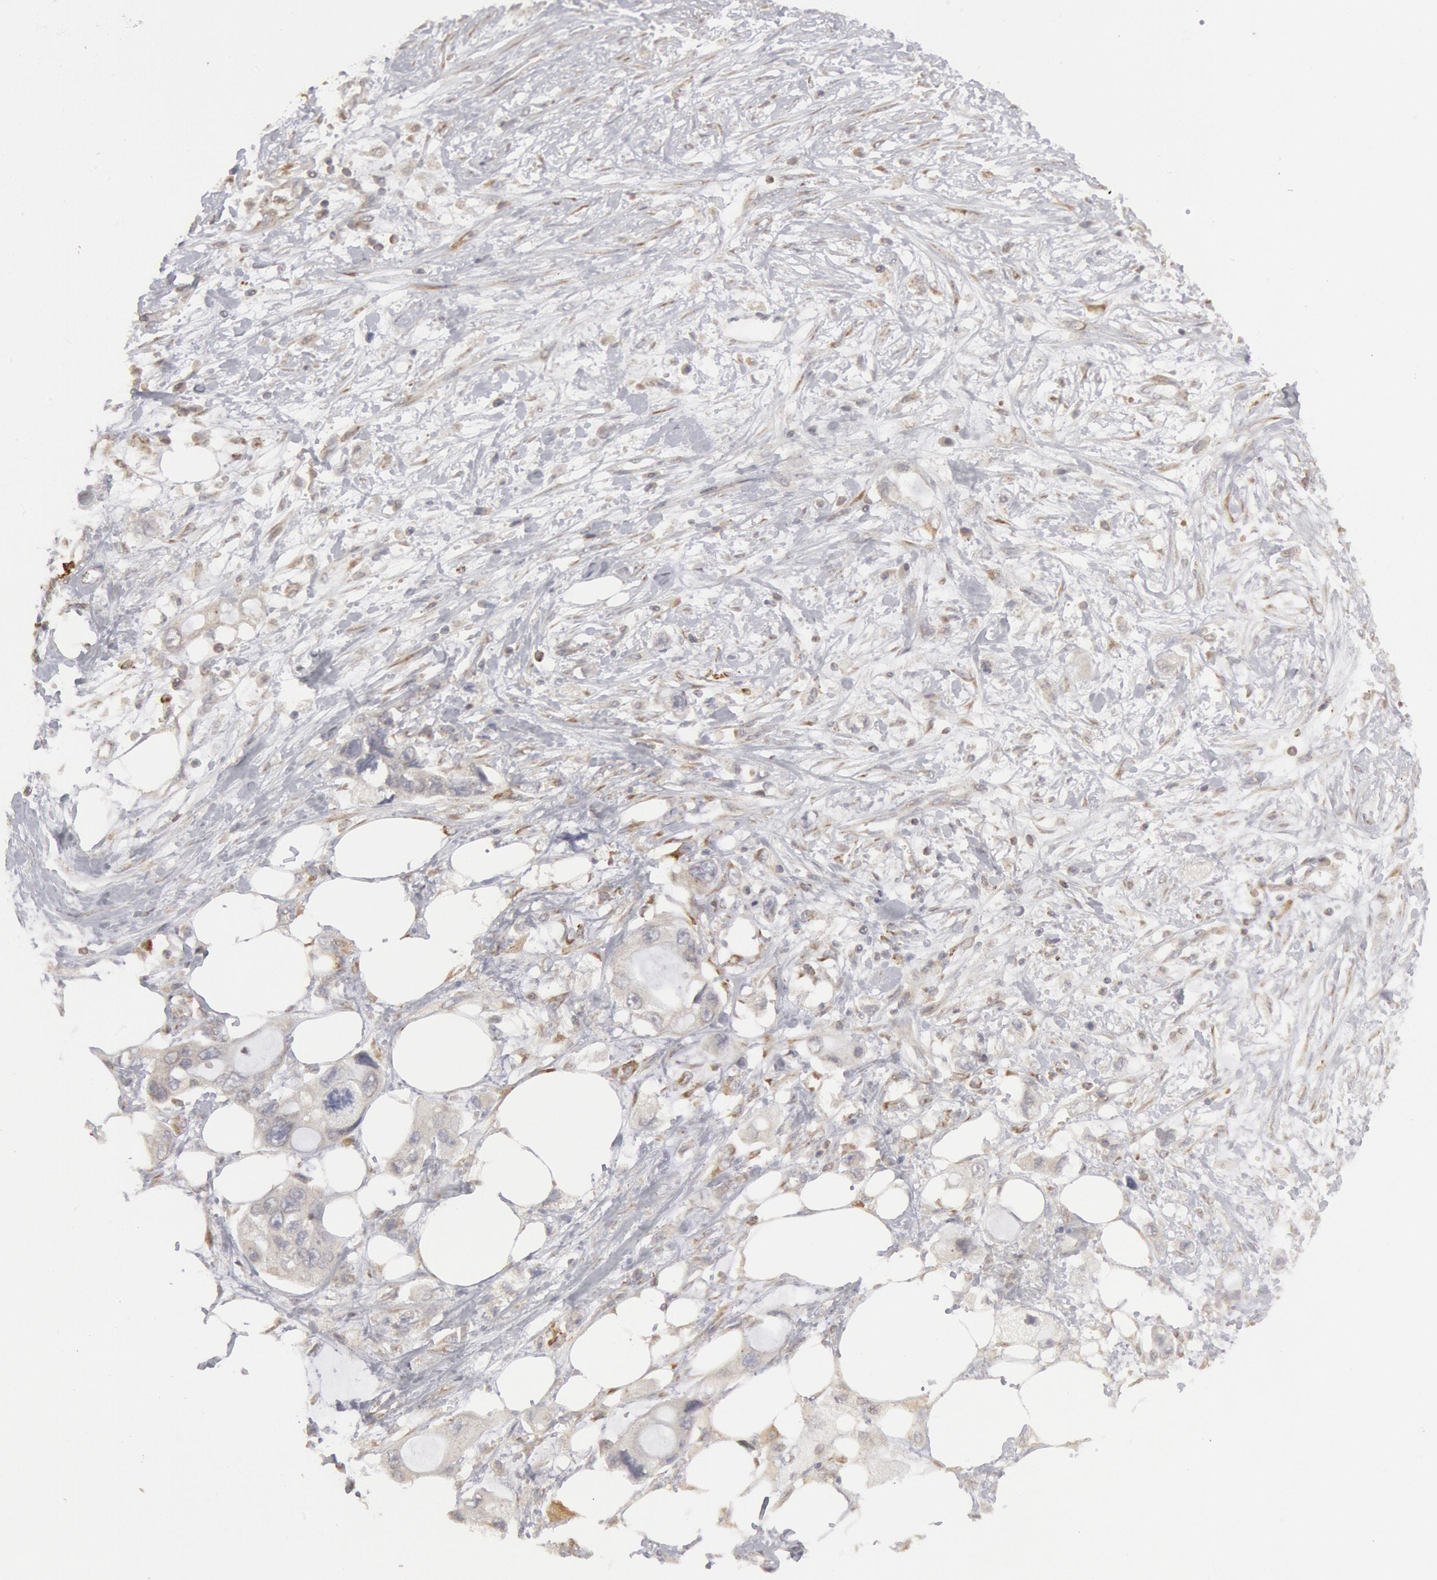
{"staining": {"intensity": "negative", "quantity": "none", "location": "none"}, "tissue": "pancreatic cancer", "cell_type": "Tumor cells", "image_type": "cancer", "snomed": [{"axis": "morphology", "description": "Adenocarcinoma, NOS"}, {"axis": "topography", "description": "Pancreas"}, {"axis": "topography", "description": "Stomach, upper"}], "caption": "Immunohistochemistry (IHC) of human pancreatic cancer (adenocarcinoma) shows no positivity in tumor cells. (Stains: DAB immunohistochemistry with hematoxylin counter stain, Microscopy: brightfield microscopy at high magnification).", "gene": "OSBPL8", "patient": {"sex": "male", "age": 77}}